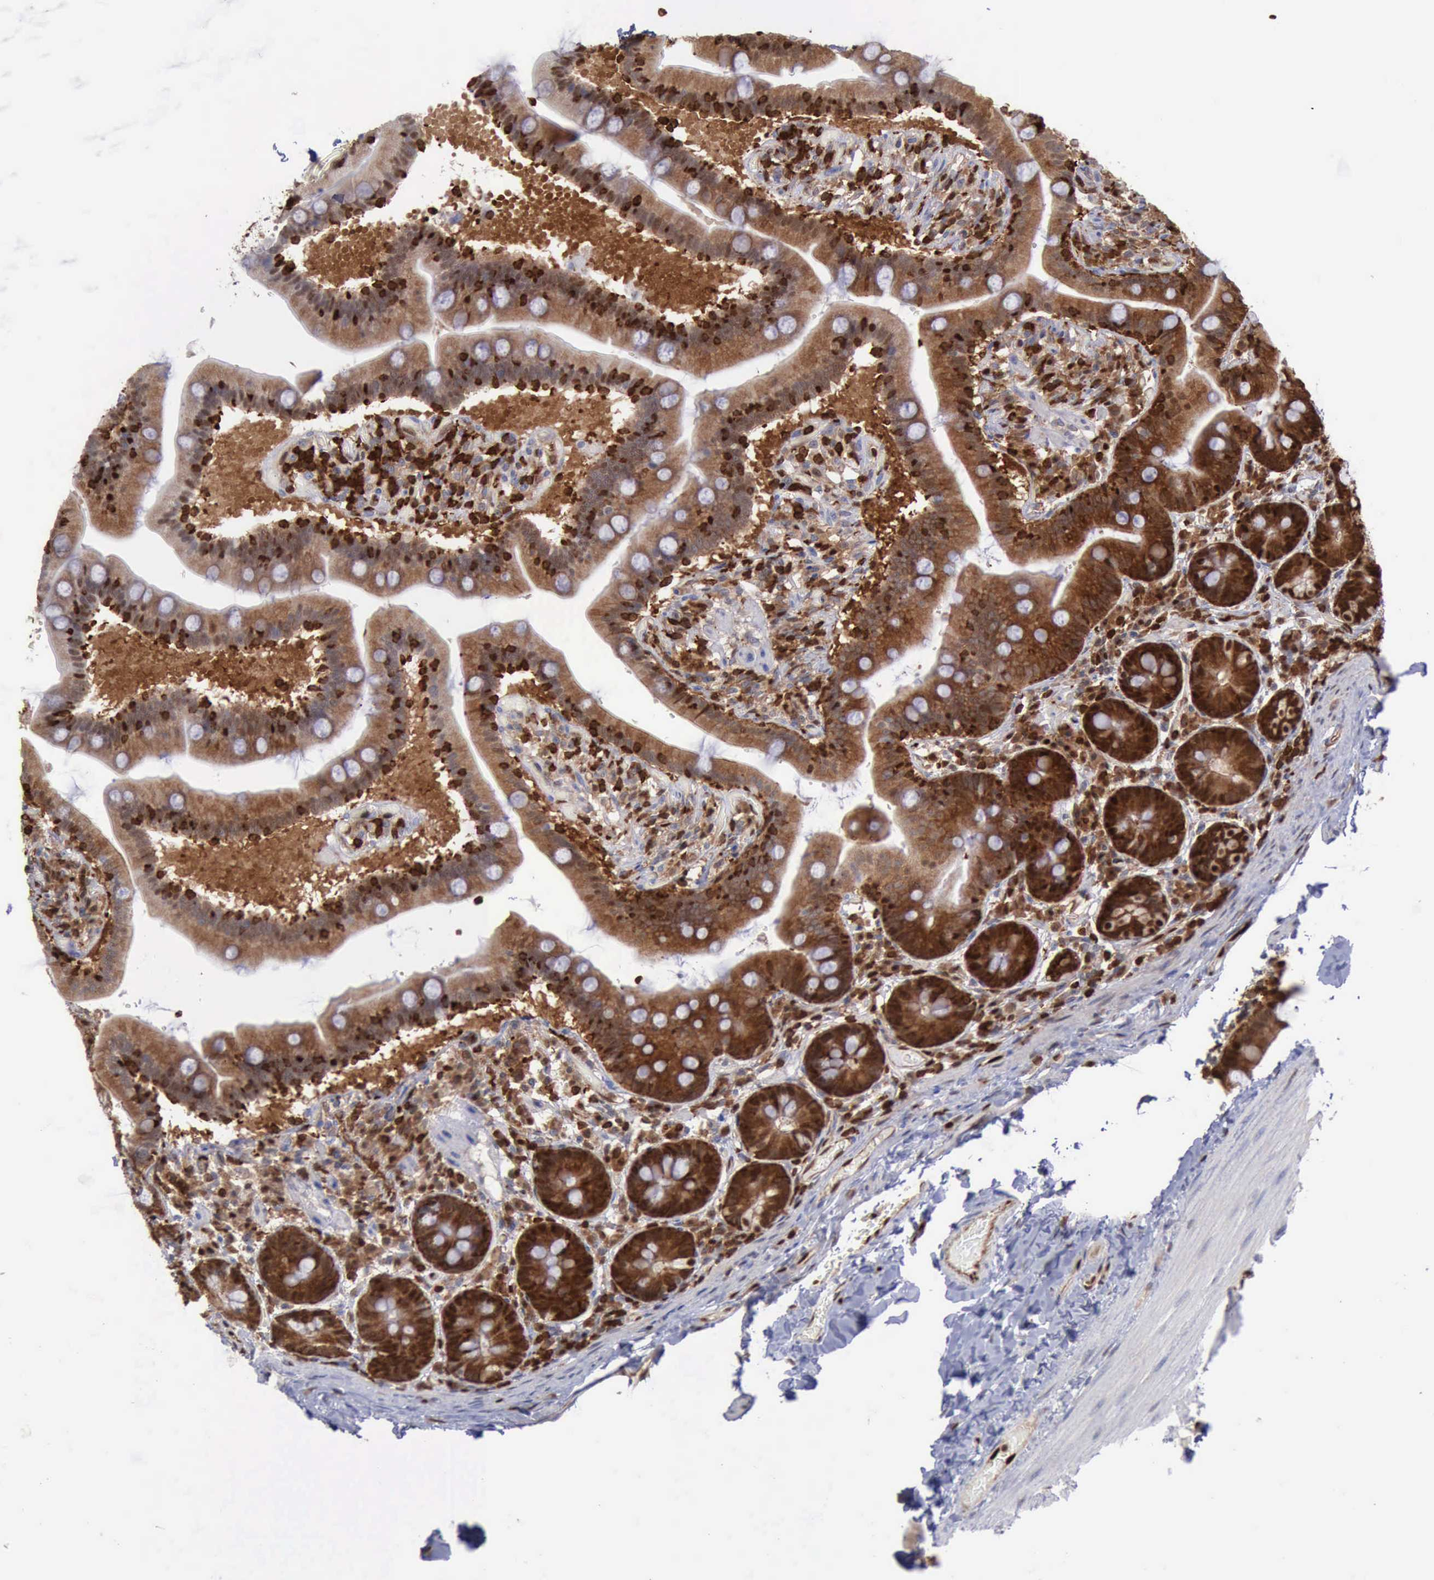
{"staining": {"intensity": "strong", "quantity": "25%-75%", "location": "cytoplasmic/membranous,nuclear"}, "tissue": "duodenum", "cell_type": "Glandular cells", "image_type": "normal", "snomed": [{"axis": "morphology", "description": "Normal tissue, NOS"}, {"axis": "topography", "description": "Duodenum"}], "caption": "Duodenum stained for a protein displays strong cytoplasmic/membranous,nuclear positivity in glandular cells. The staining is performed using DAB (3,3'-diaminobenzidine) brown chromogen to label protein expression. The nuclei are counter-stained blue using hematoxylin.", "gene": "PDCD4", "patient": {"sex": "male", "age": 66}}